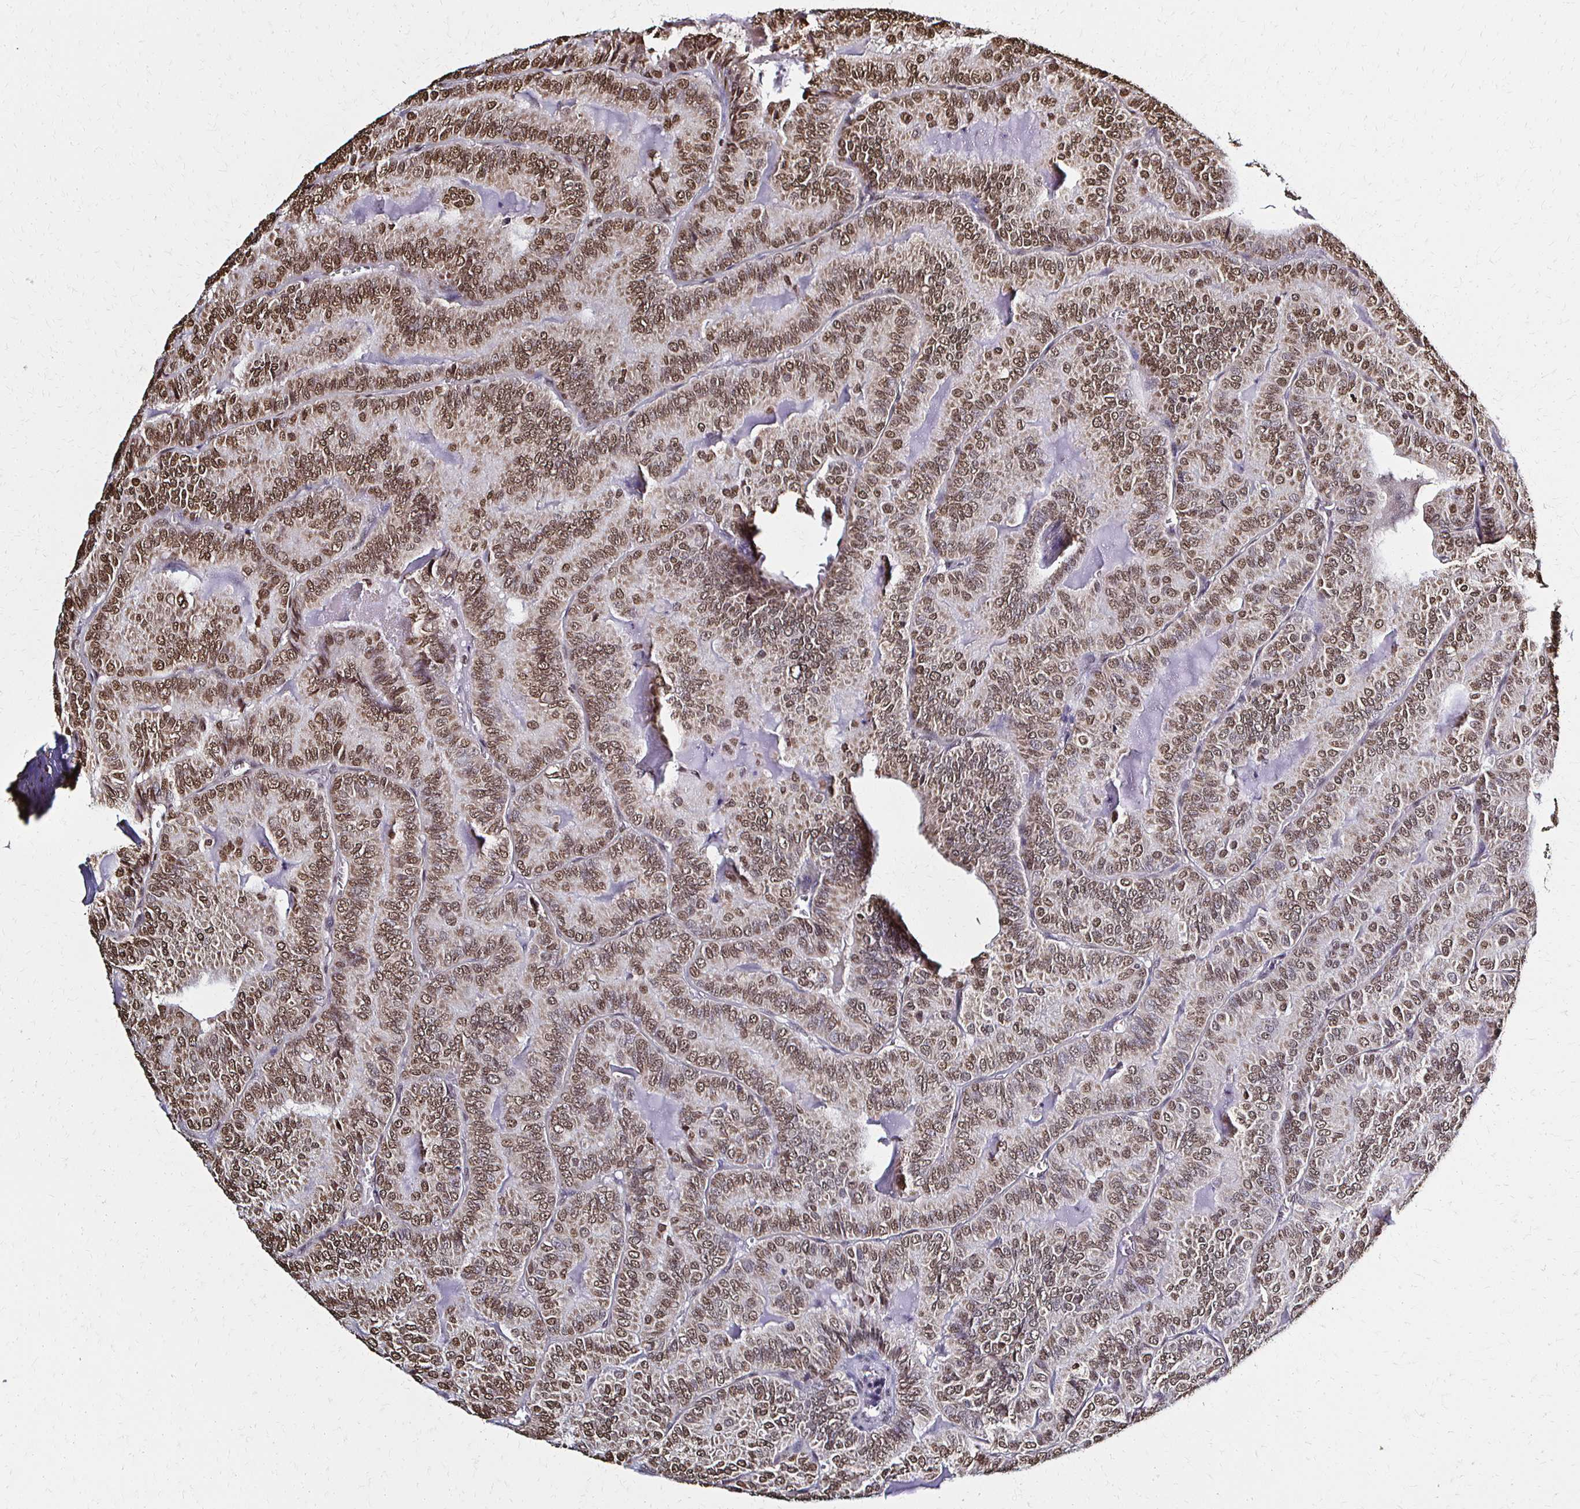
{"staining": {"intensity": "moderate", "quantity": ">75%", "location": "nuclear"}, "tissue": "thyroid cancer", "cell_type": "Tumor cells", "image_type": "cancer", "snomed": [{"axis": "morphology", "description": "Papillary adenocarcinoma, NOS"}, {"axis": "topography", "description": "Thyroid gland"}], "caption": "DAB (3,3'-diaminobenzidine) immunohistochemical staining of human thyroid papillary adenocarcinoma displays moderate nuclear protein expression in approximately >75% of tumor cells. The staining was performed using DAB to visualize the protein expression in brown, while the nuclei were stained in blue with hematoxylin (Magnification: 20x).", "gene": "HOXA9", "patient": {"sex": "female", "age": 75}}